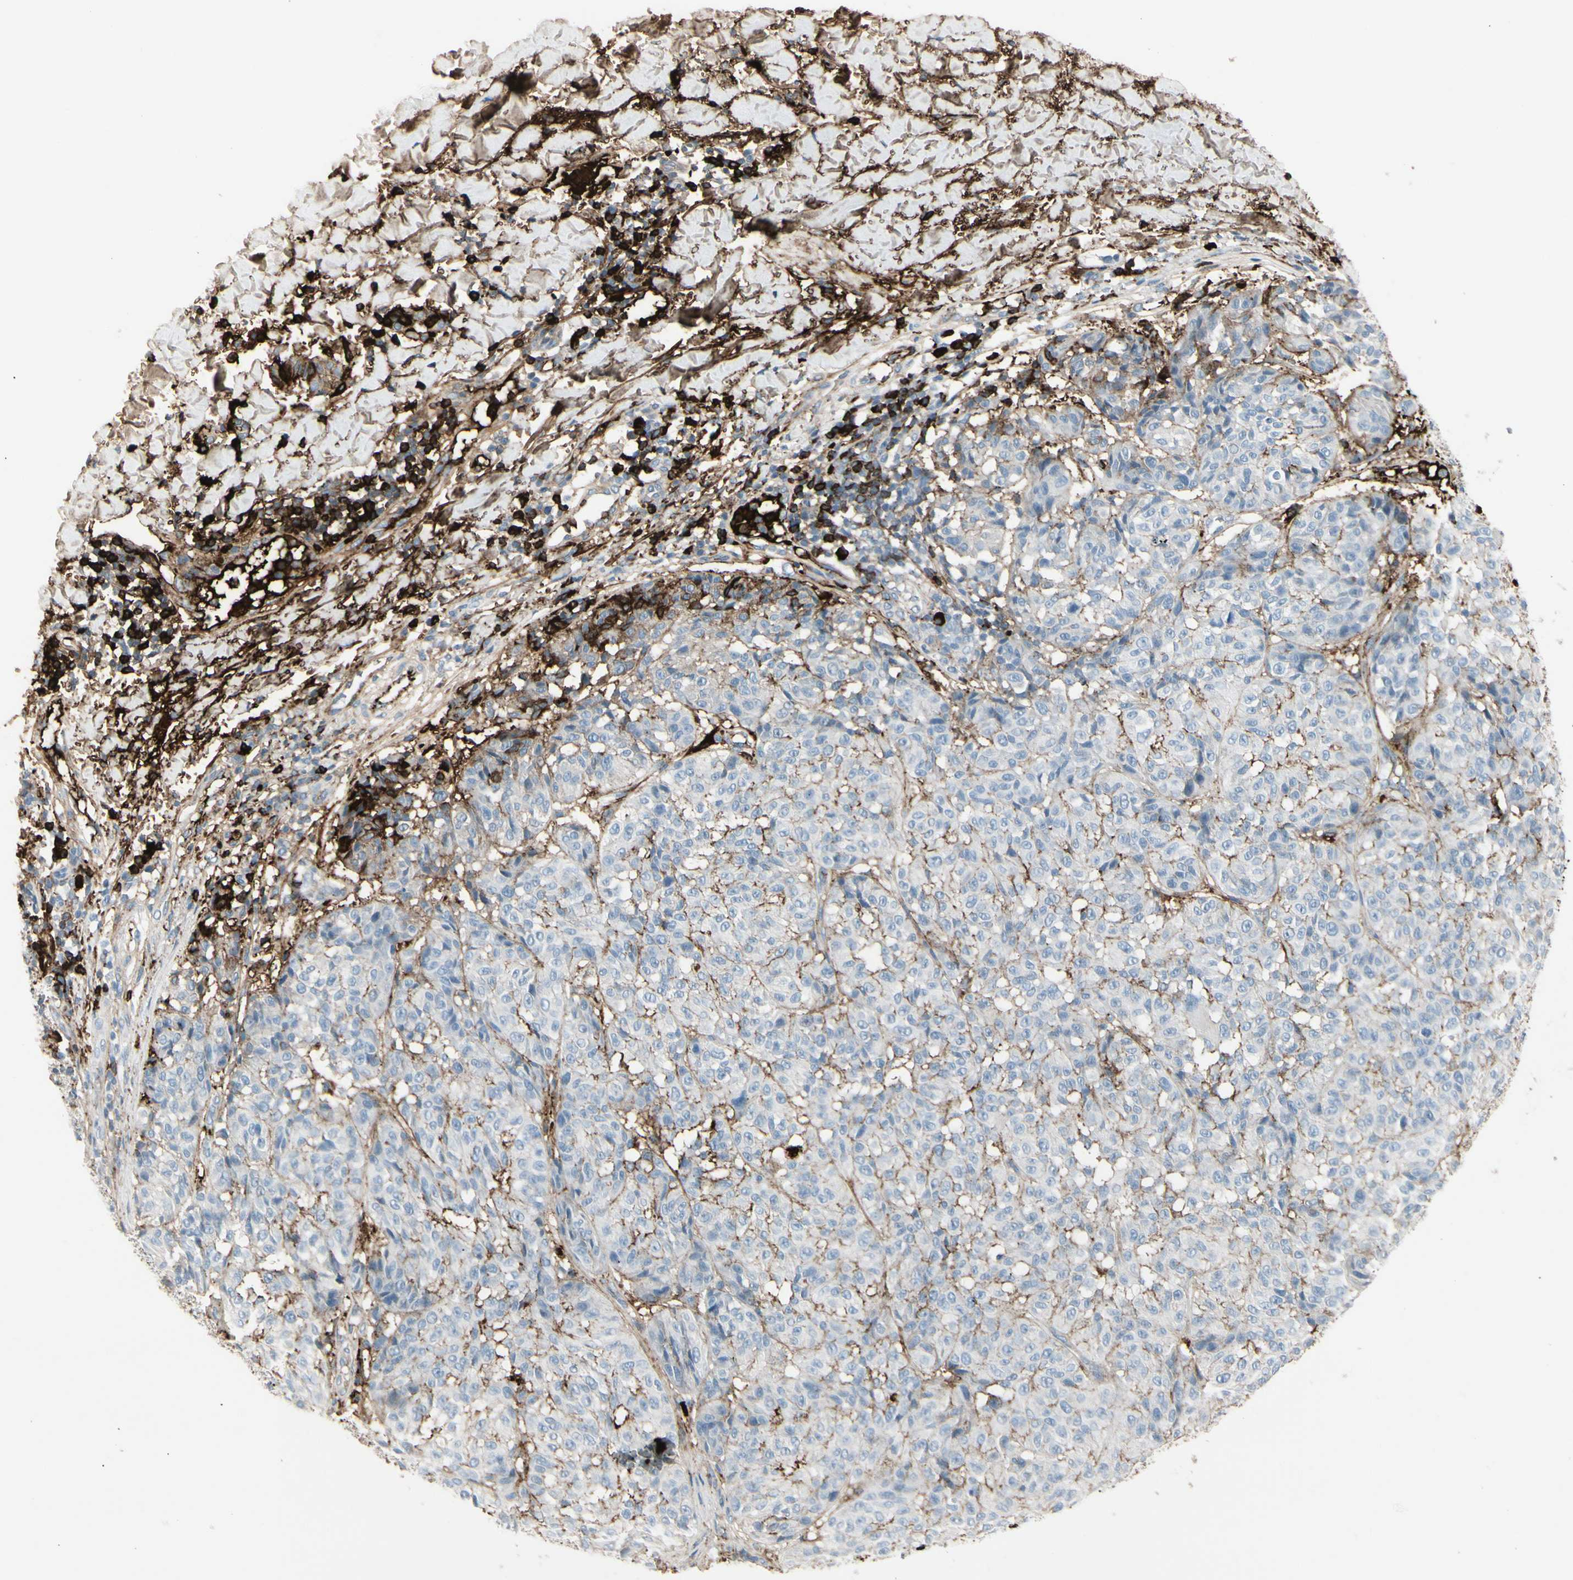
{"staining": {"intensity": "negative", "quantity": "none", "location": "none"}, "tissue": "melanoma", "cell_type": "Tumor cells", "image_type": "cancer", "snomed": [{"axis": "morphology", "description": "Malignant melanoma, NOS"}, {"axis": "topography", "description": "Skin"}], "caption": "Tumor cells are negative for brown protein staining in melanoma.", "gene": "IGHG1", "patient": {"sex": "female", "age": 46}}